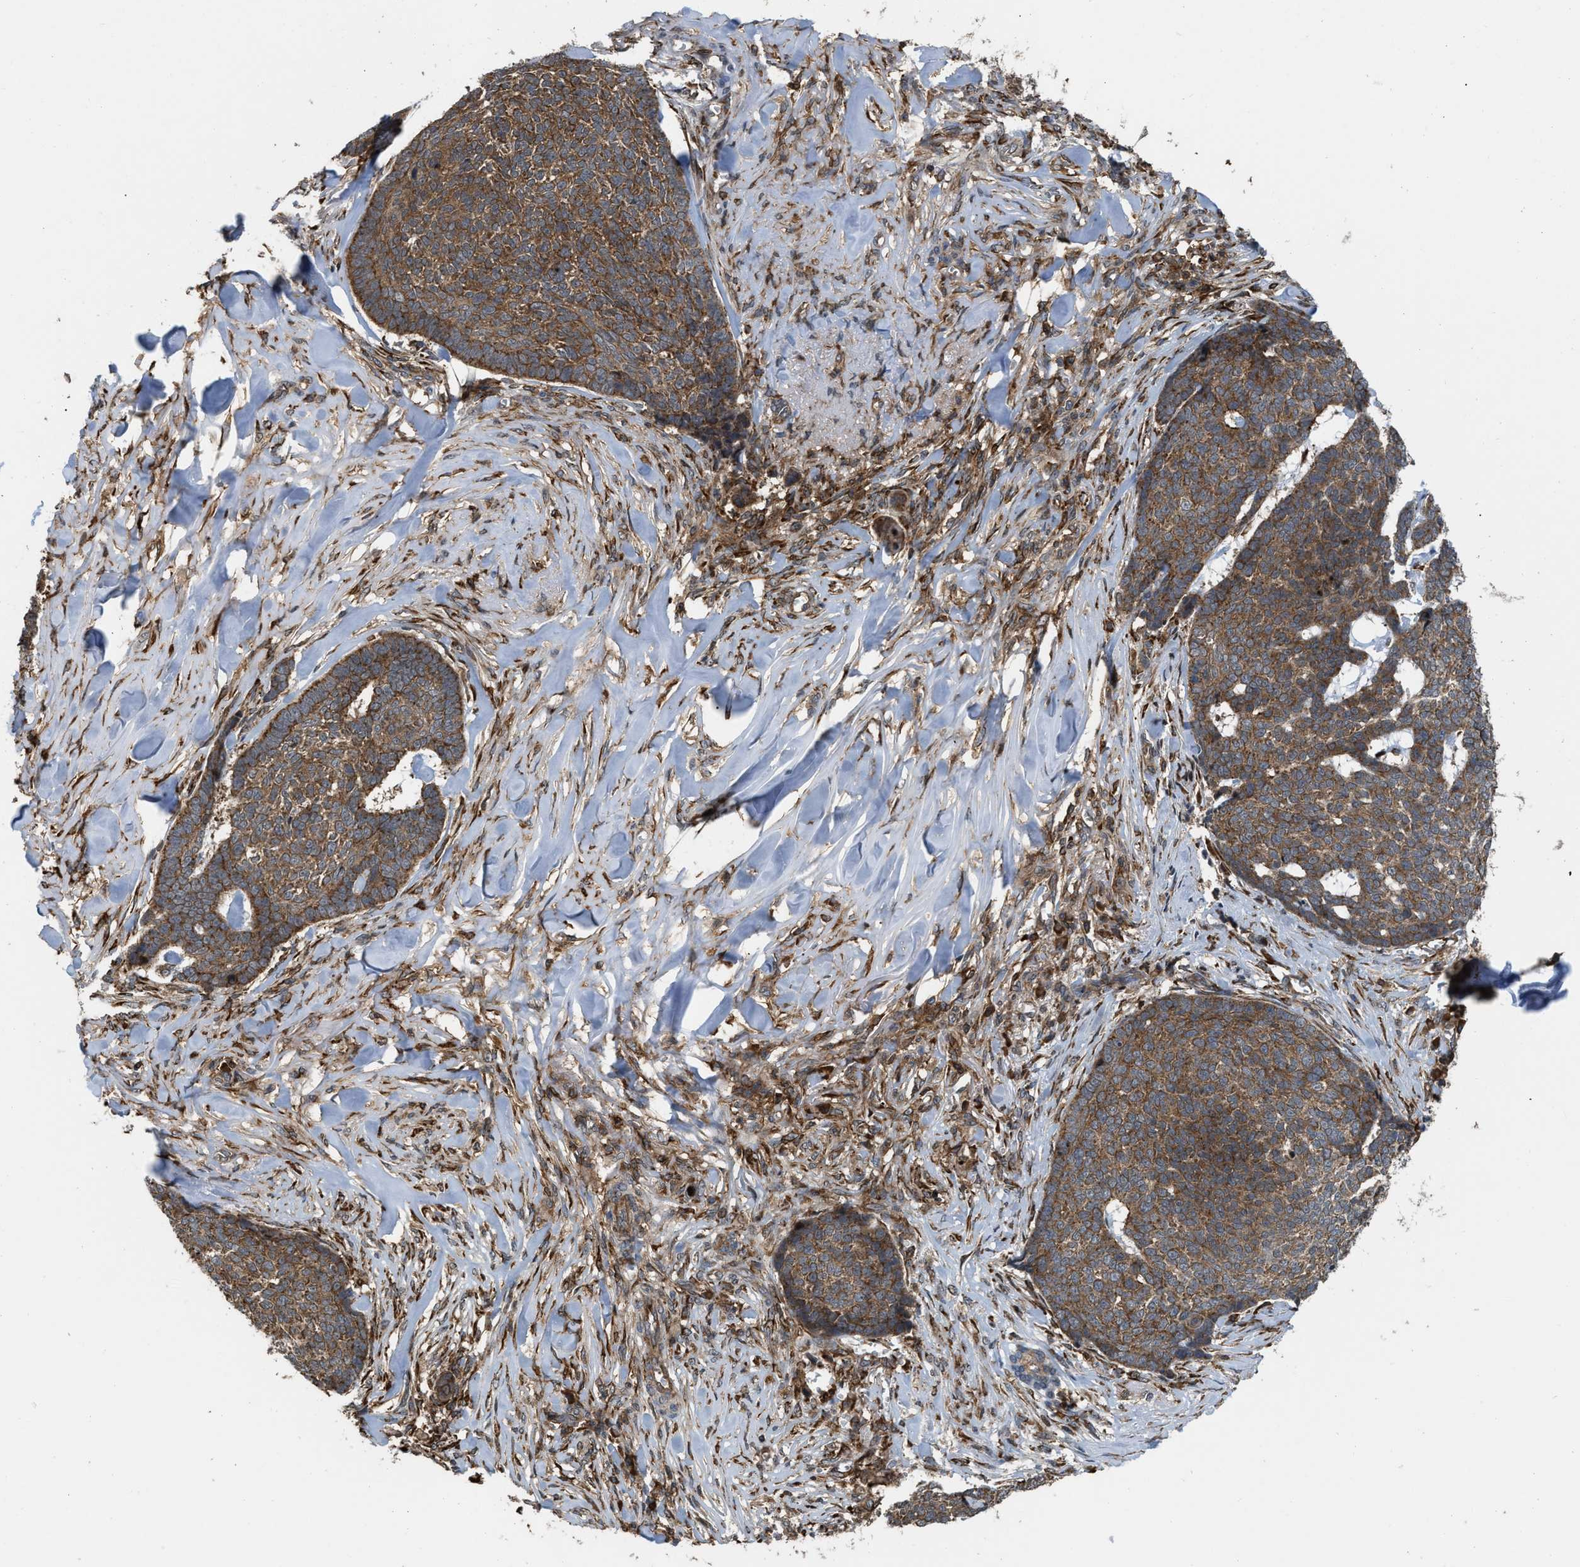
{"staining": {"intensity": "moderate", "quantity": ">75%", "location": "cytoplasmic/membranous"}, "tissue": "skin cancer", "cell_type": "Tumor cells", "image_type": "cancer", "snomed": [{"axis": "morphology", "description": "Basal cell carcinoma"}, {"axis": "topography", "description": "Skin"}], "caption": "Human skin cancer (basal cell carcinoma) stained with a protein marker demonstrates moderate staining in tumor cells.", "gene": "IQCE", "patient": {"sex": "male", "age": 84}}